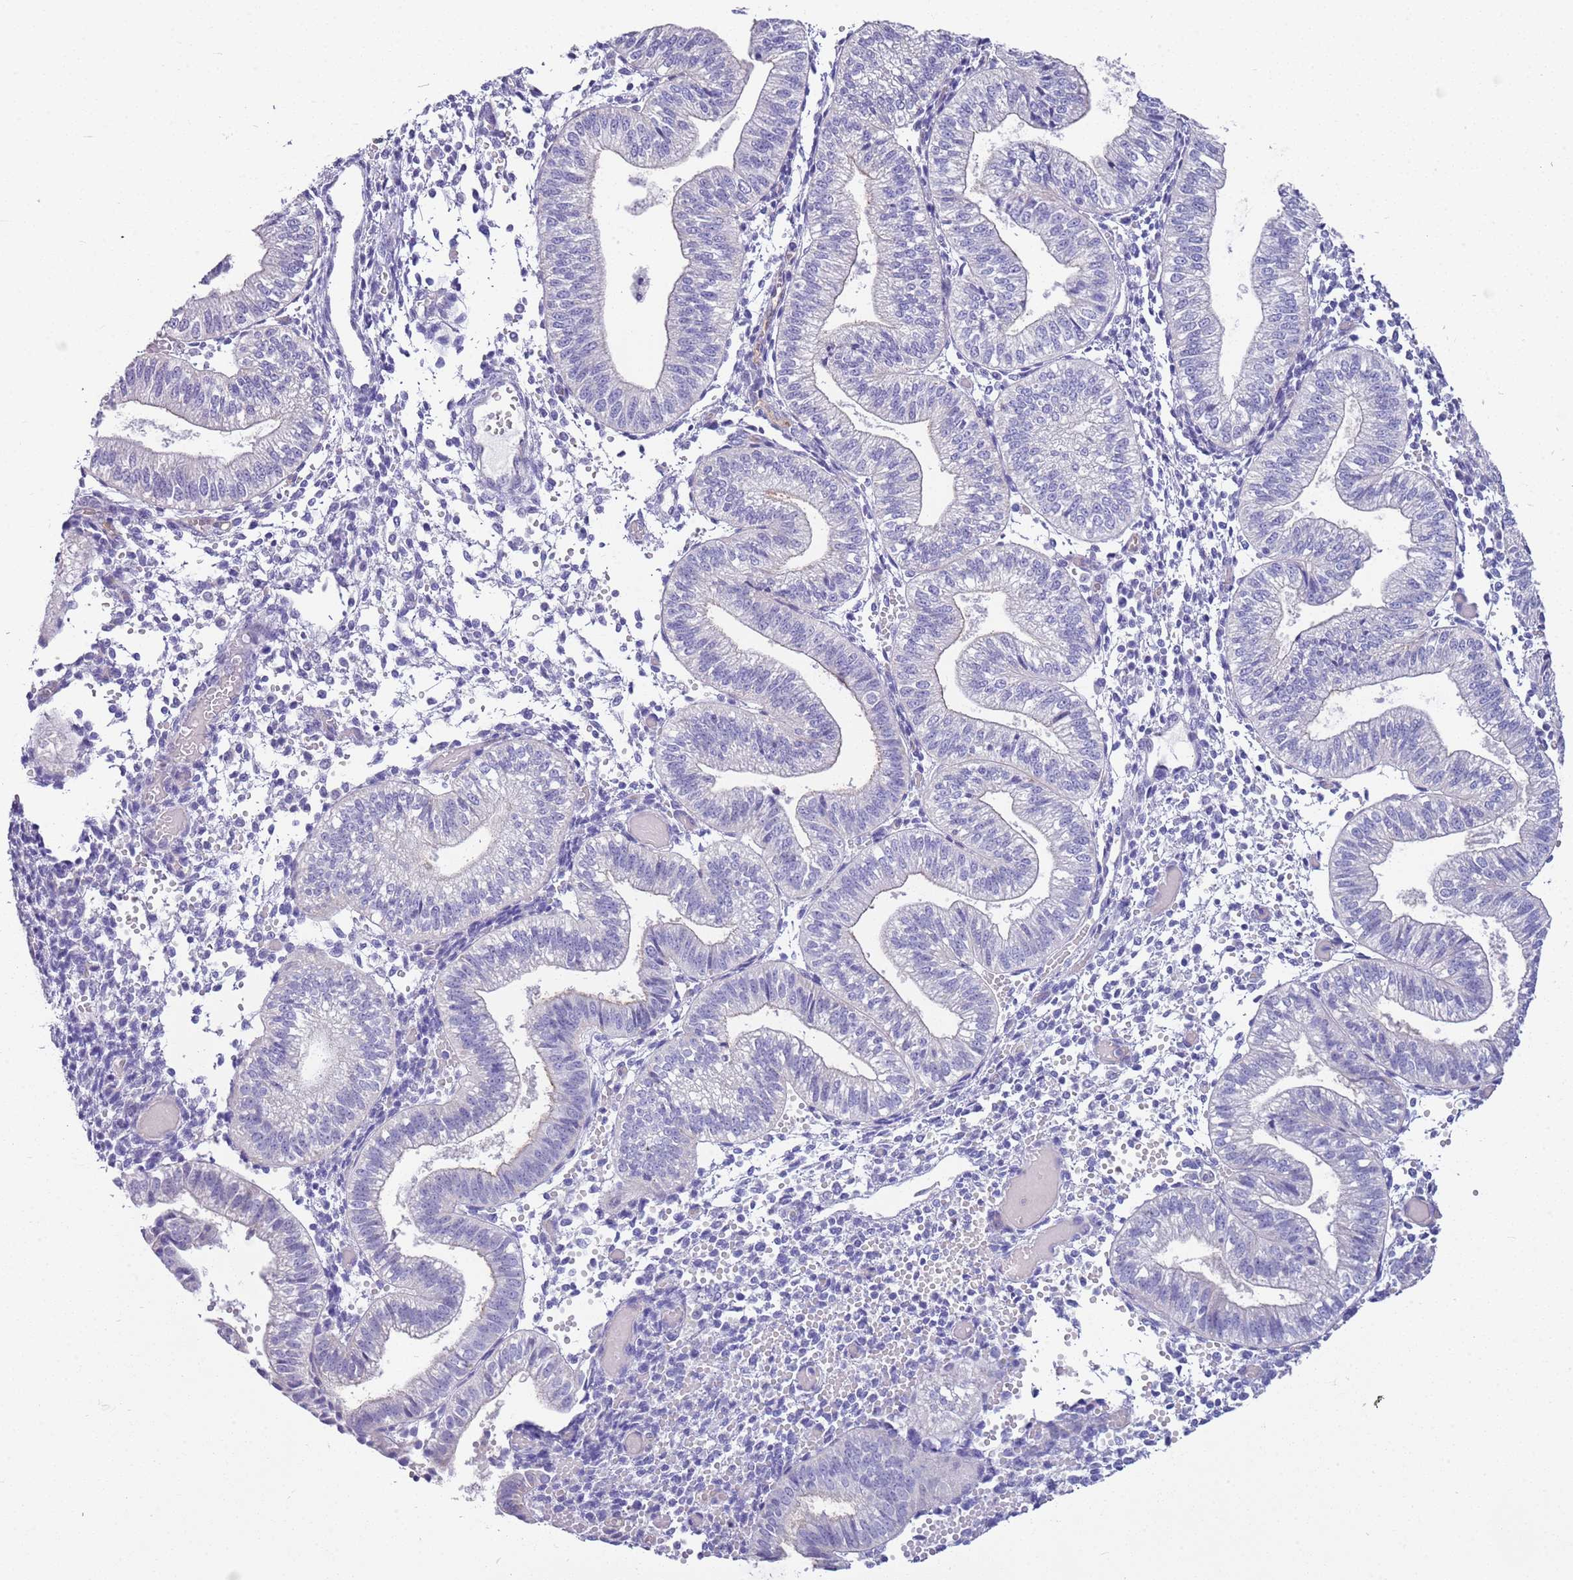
{"staining": {"intensity": "negative", "quantity": "none", "location": "none"}, "tissue": "endometrium", "cell_type": "Cells in endometrial stroma", "image_type": "normal", "snomed": [{"axis": "morphology", "description": "Normal tissue, NOS"}, {"axis": "topography", "description": "Endometrium"}], "caption": "Unremarkable endometrium was stained to show a protein in brown. There is no significant positivity in cells in endometrial stroma.", "gene": "BRMS1L", "patient": {"sex": "female", "age": 34}}